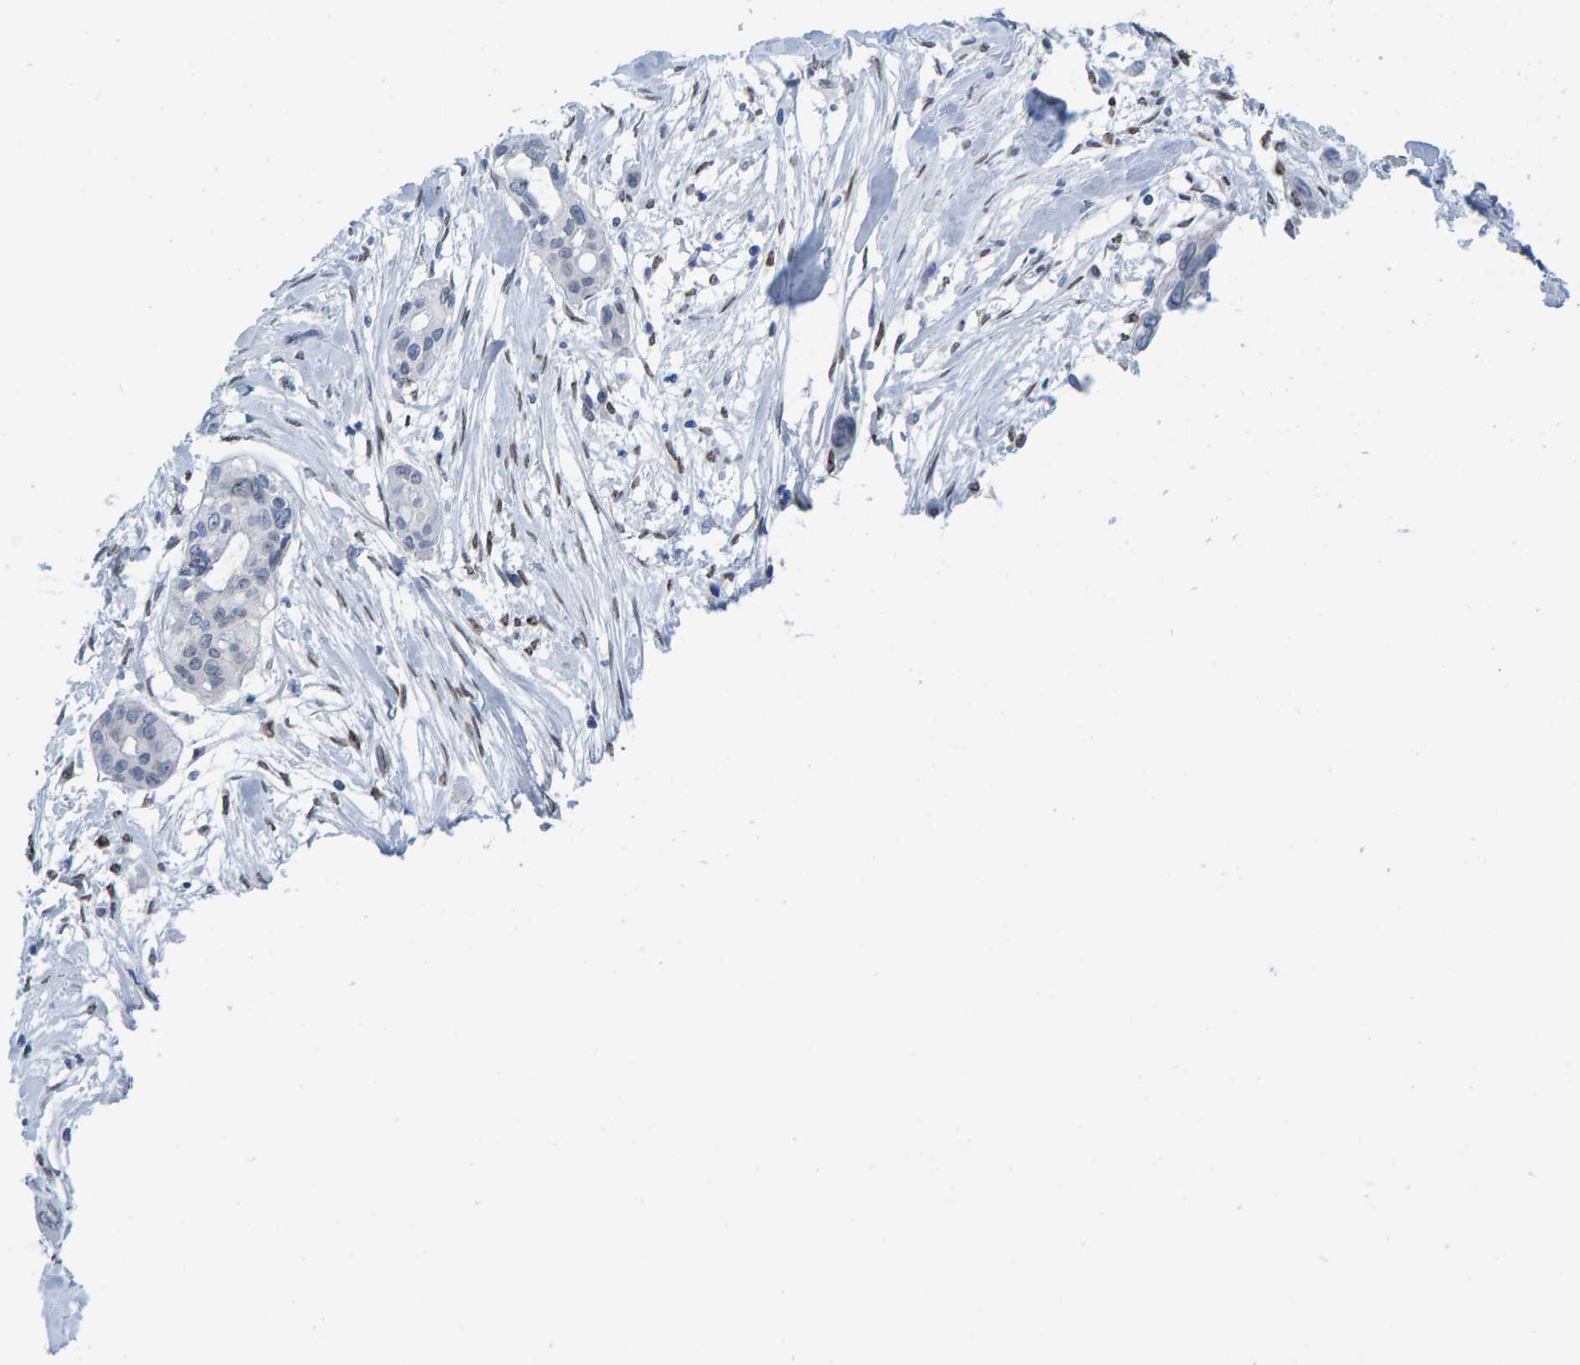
{"staining": {"intensity": "negative", "quantity": "none", "location": "none"}, "tissue": "pancreatic cancer", "cell_type": "Tumor cells", "image_type": "cancer", "snomed": [{"axis": "morphology", "description": "Adenocarcinoma, NOS"}, {"axis": "topography", "description": "Pancreas"}], "caption": "Pancreatic adenocarcinoma was stained to show a protein in brown. There is no significant expression in tumor cells.", "gene": "LMNB2", "patient": {"sex": "female", "age": 60}}